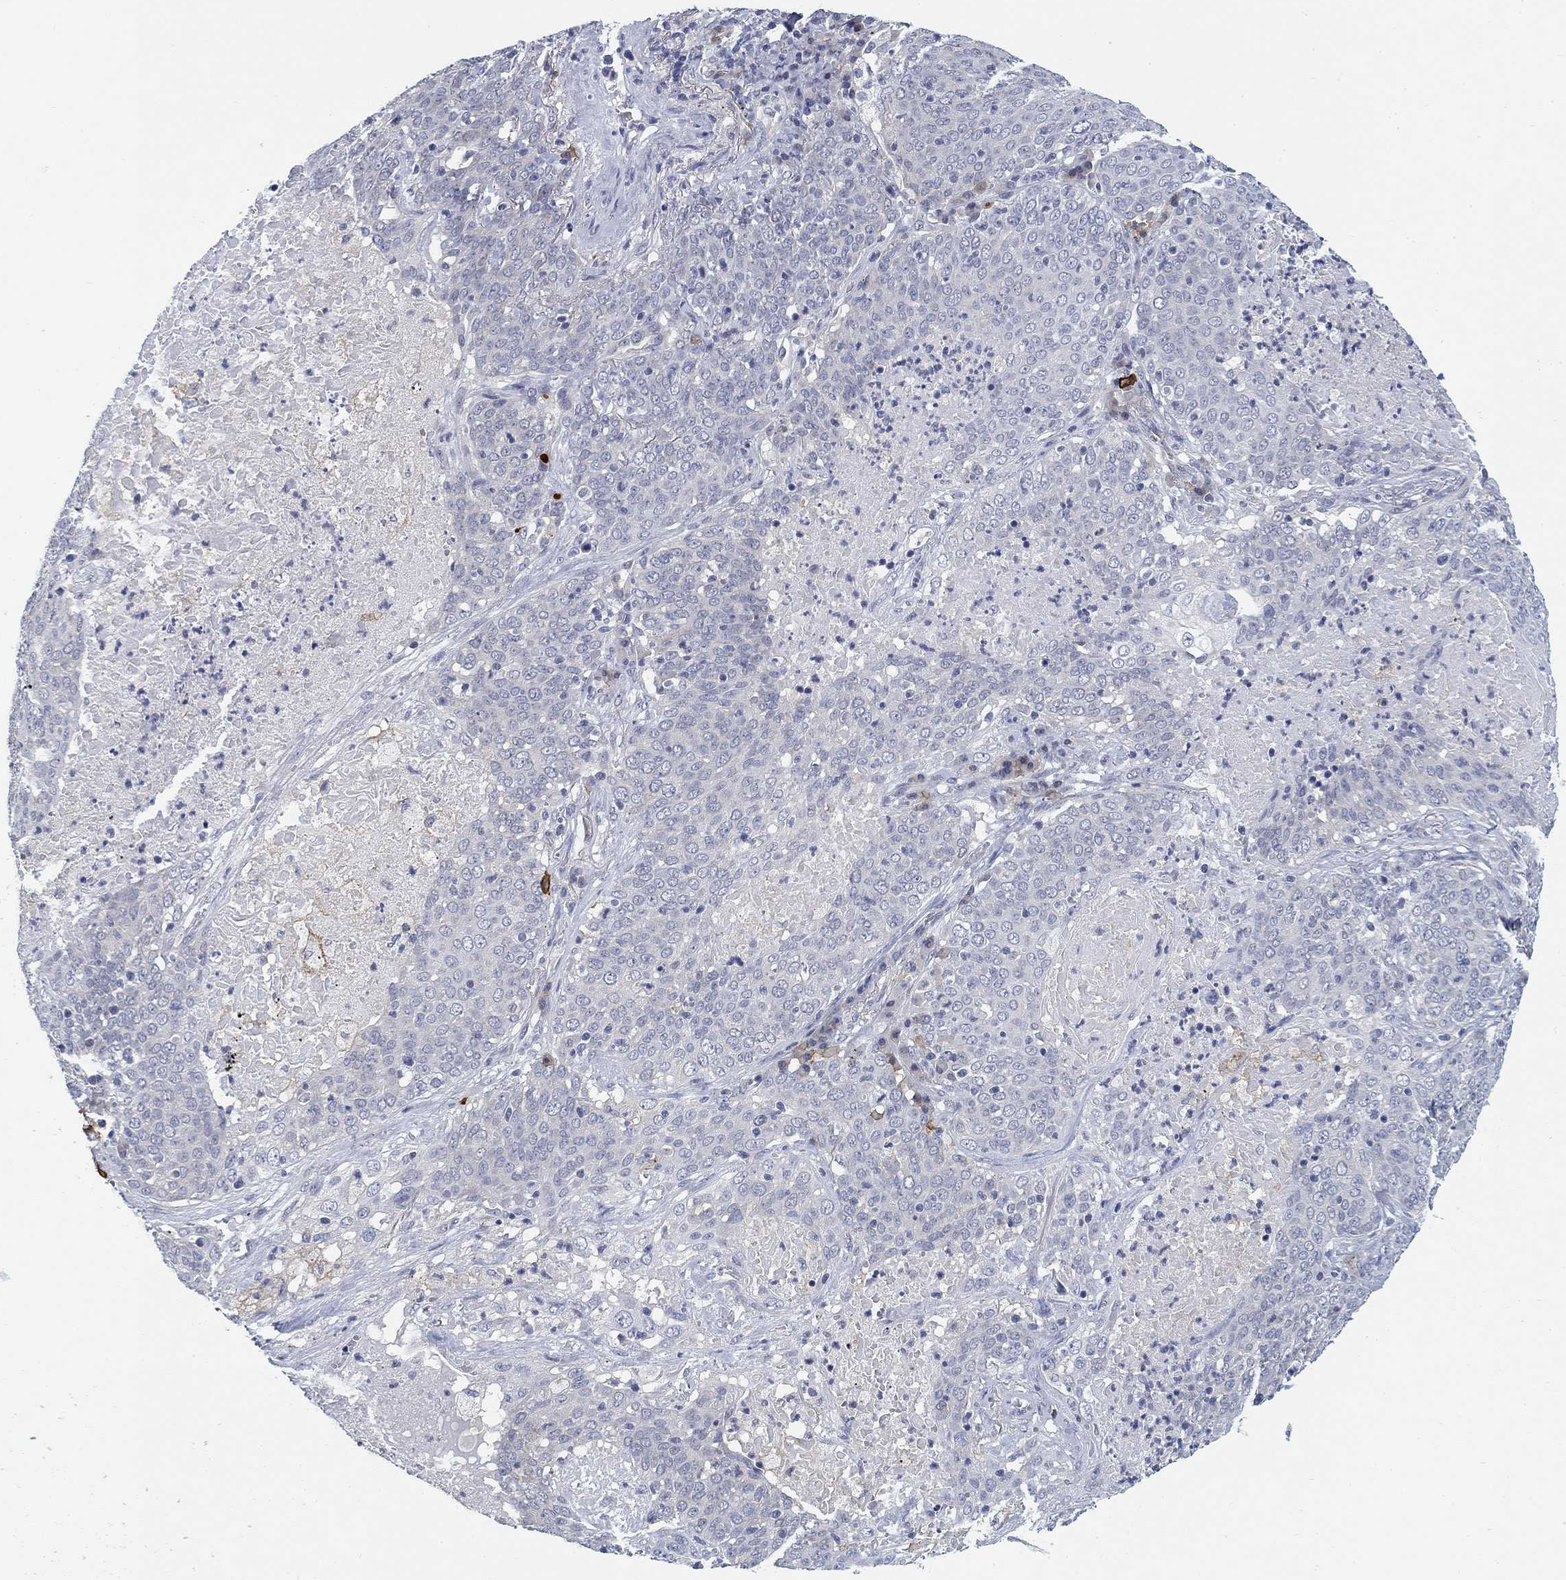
{"staining": {"intensity": "negative", "quantity": "none", "location": "none"}, "tissue": "lung cancer", "cell_type": "Tumor cells", "image_type": "cancer", "snomed": [{"axis": "morphology", "description": "Squamous cell carcinoma, NOS"}, {"axis": "topography", "description": "Lung"}], "caption": "High magnification brightfield microscopy of lung cancer stained with DAB (3,3'-diaminobenzidine) (brown) and counterstained with hematoxylin (blue): tumor cells show no significant expression. (DAB (3,3'-diaminobenzidine) IHC with hematoxylin counter stain).", "gene": "SLC2A5", "patient": {"sex": "male", "age": 82}}